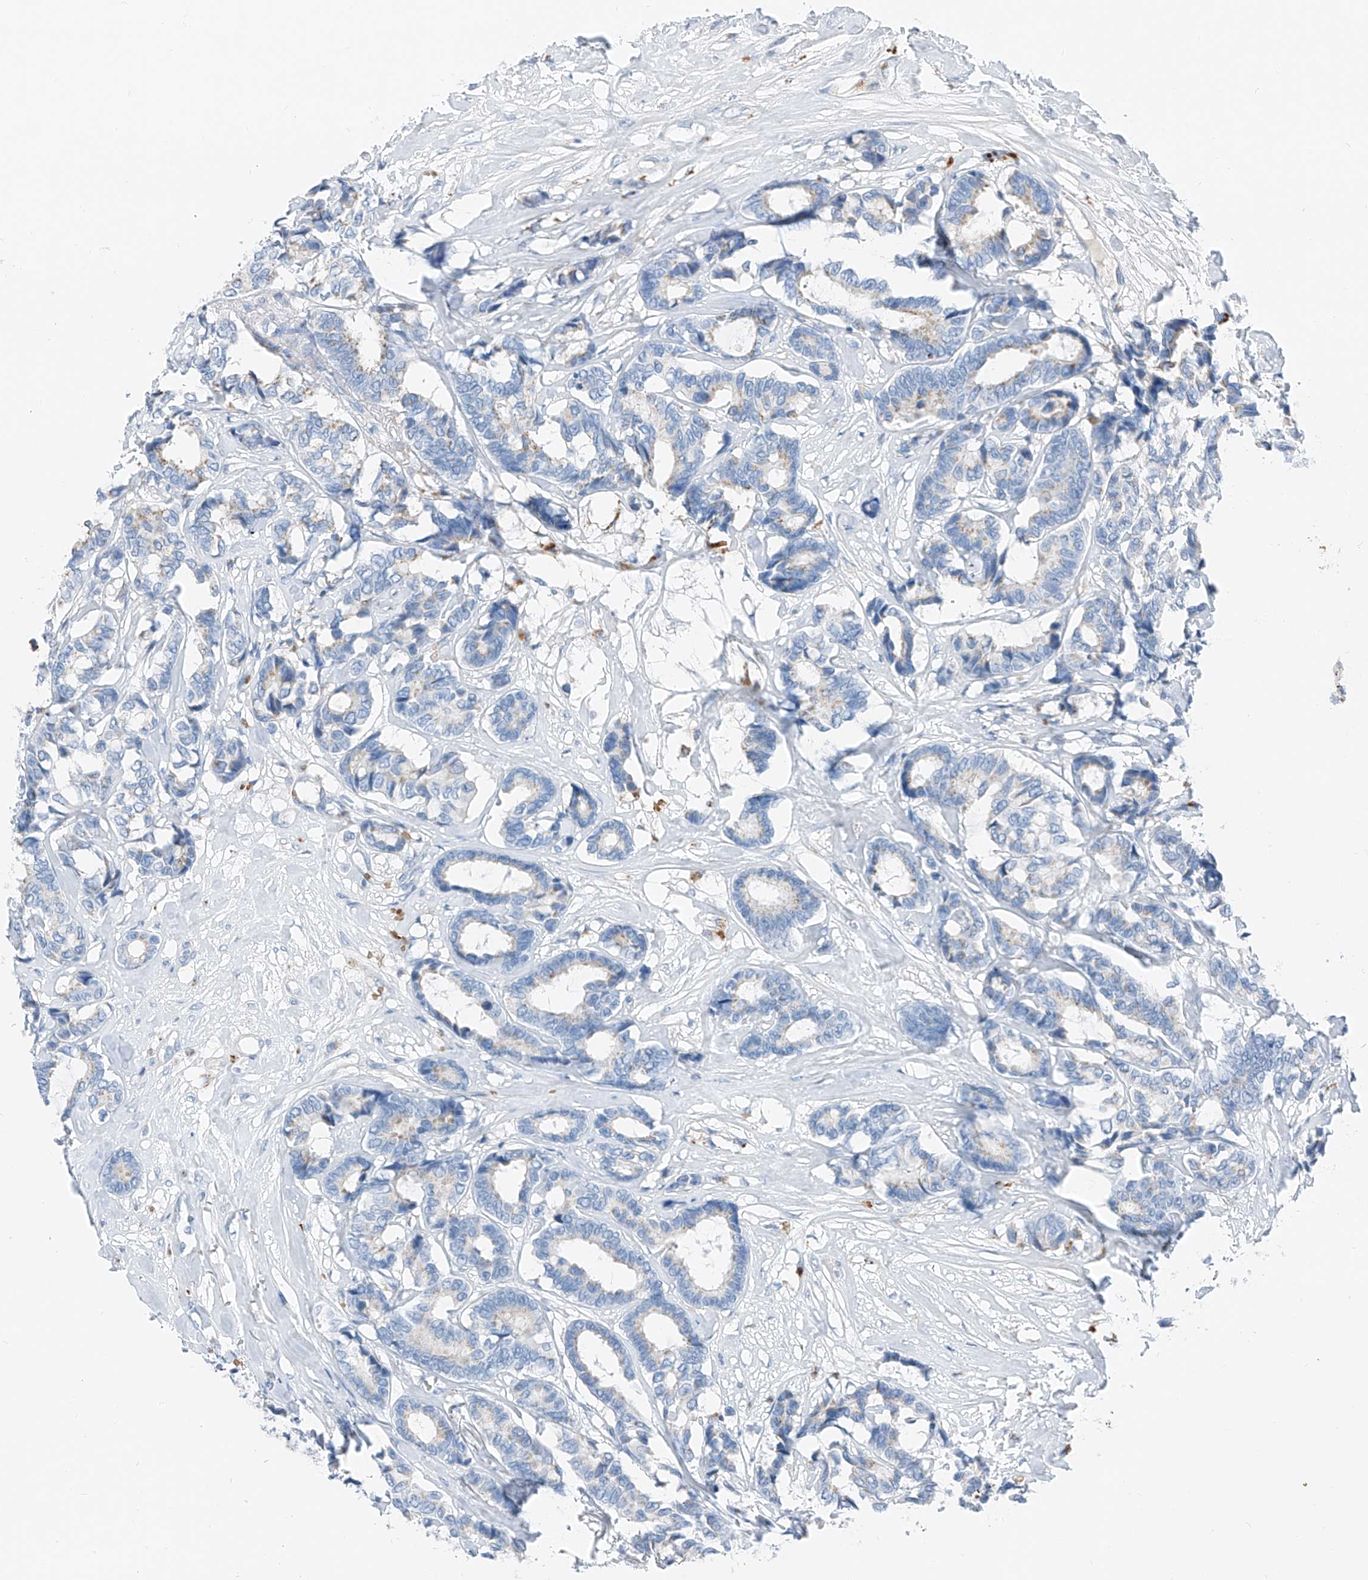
{"staining": {"intensity": "negative", "quantity": "none", "location": "none"}, "tissue": "breast cancer", "cell_type": "Tumor cells", "image_type": "cancer", "snomed": [{"axis": "morphology", "description": "Duct carcinoma"}, {"axis": "topography", "description": "Breast"}], "caption": "Human breast intraductal carcinoma stained for a protein using immunohistochemistry demonstrates no expression in tumor cells.", "gene": "PRSS23", "patient": {"sex": "female", "age": 87}}